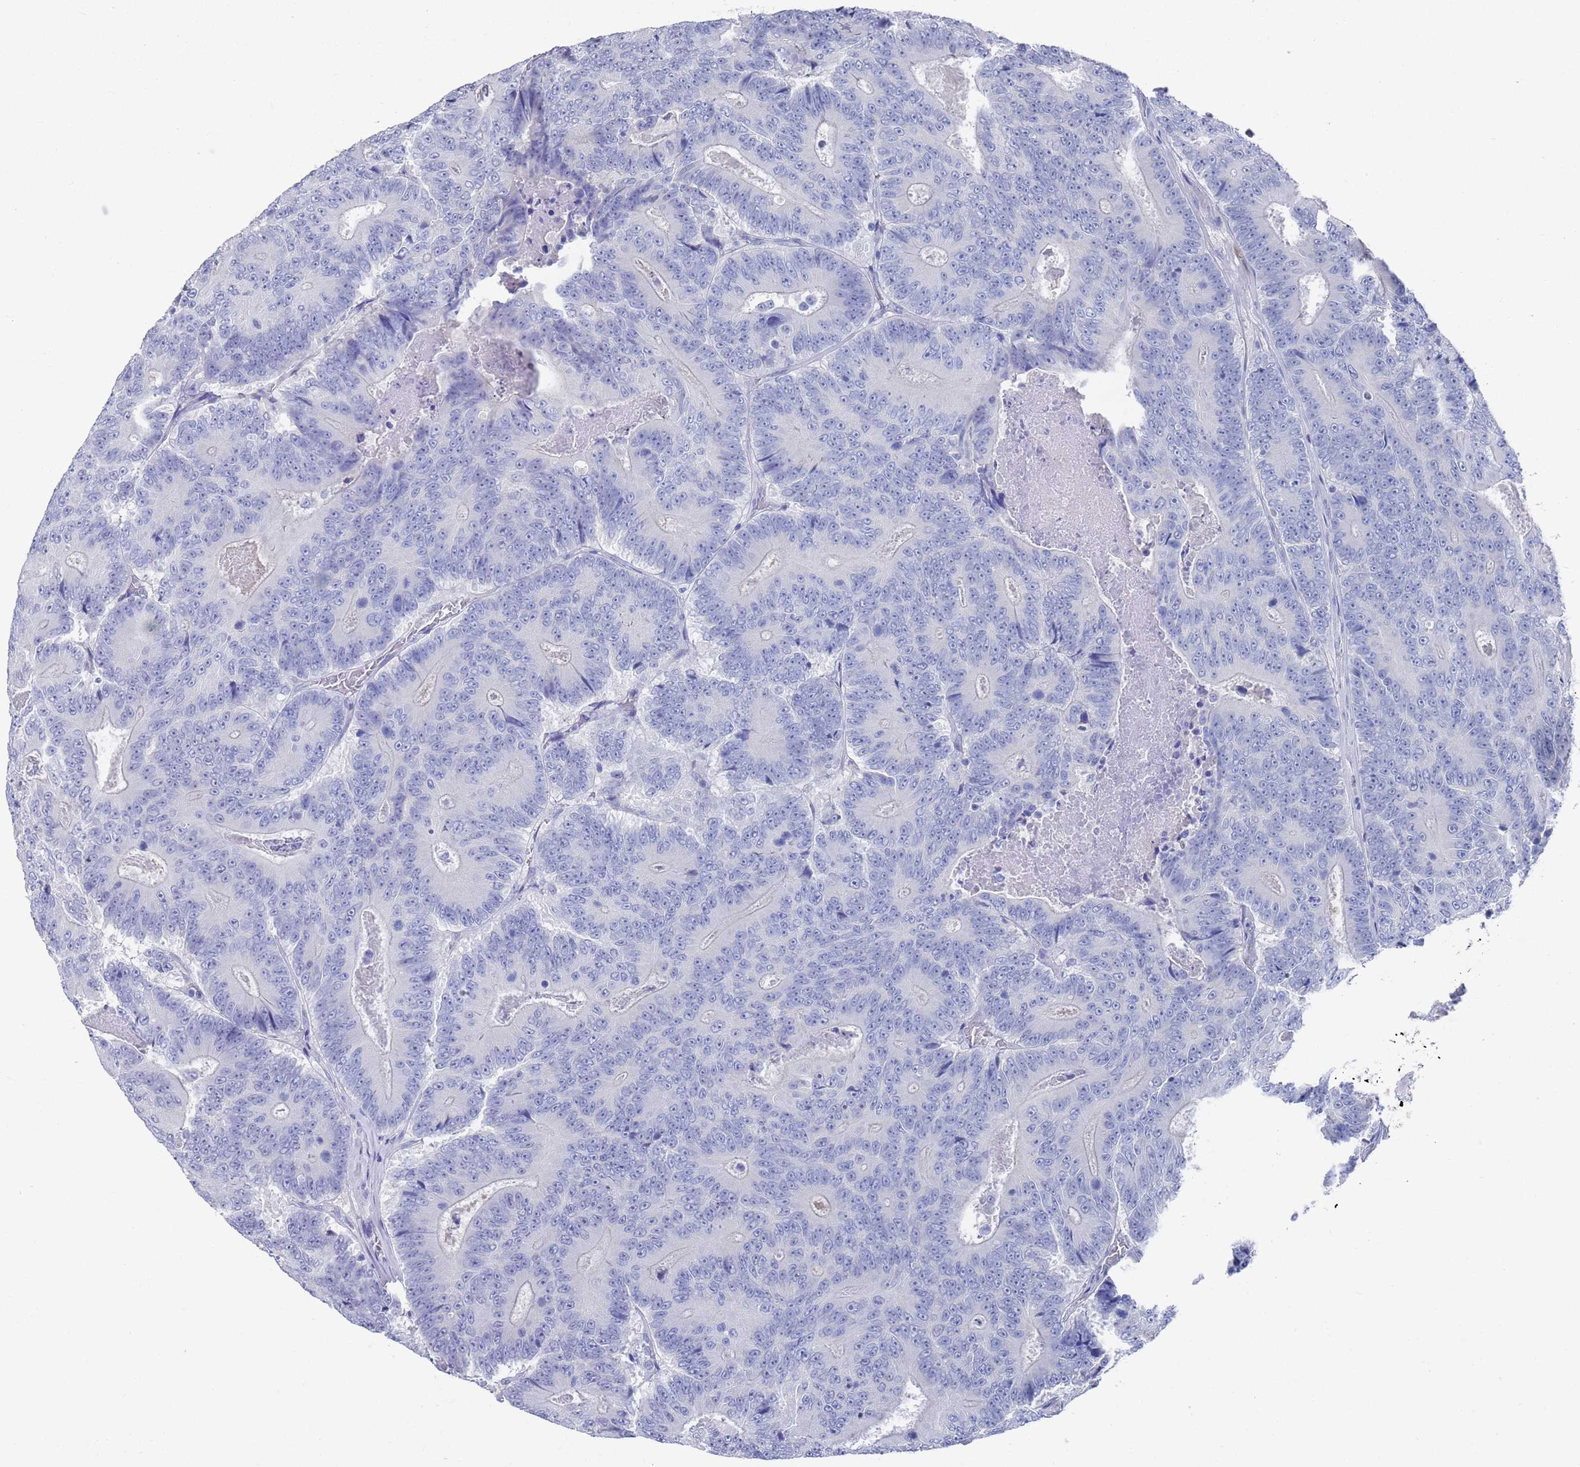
{"staining": {"intensity": "negative", "quantity": "none", "location": "none"}, "tissue": "colorectal cancer", "cell_type": "Tumor cells", "image_type": "cancer", "snomed": [{"axis": "morphology", "description": "Adenocarcinoma, NOS"}, {"axis": "topography", "description": "Colon"}], "caption": "This image is of colorectal cancer (adenocarcinoma) stained with immunohistochemistry (IHC) to label a protein in brown with the nuclei are counter-stained blue. There is no staining in tumor cells. (DAB (3,3'-diaminobenzidine) IHC visualized using brightfield microscopy, high magnification).", "gene": "MTMR2", "patient": {"sex": "male", "age": 83}}